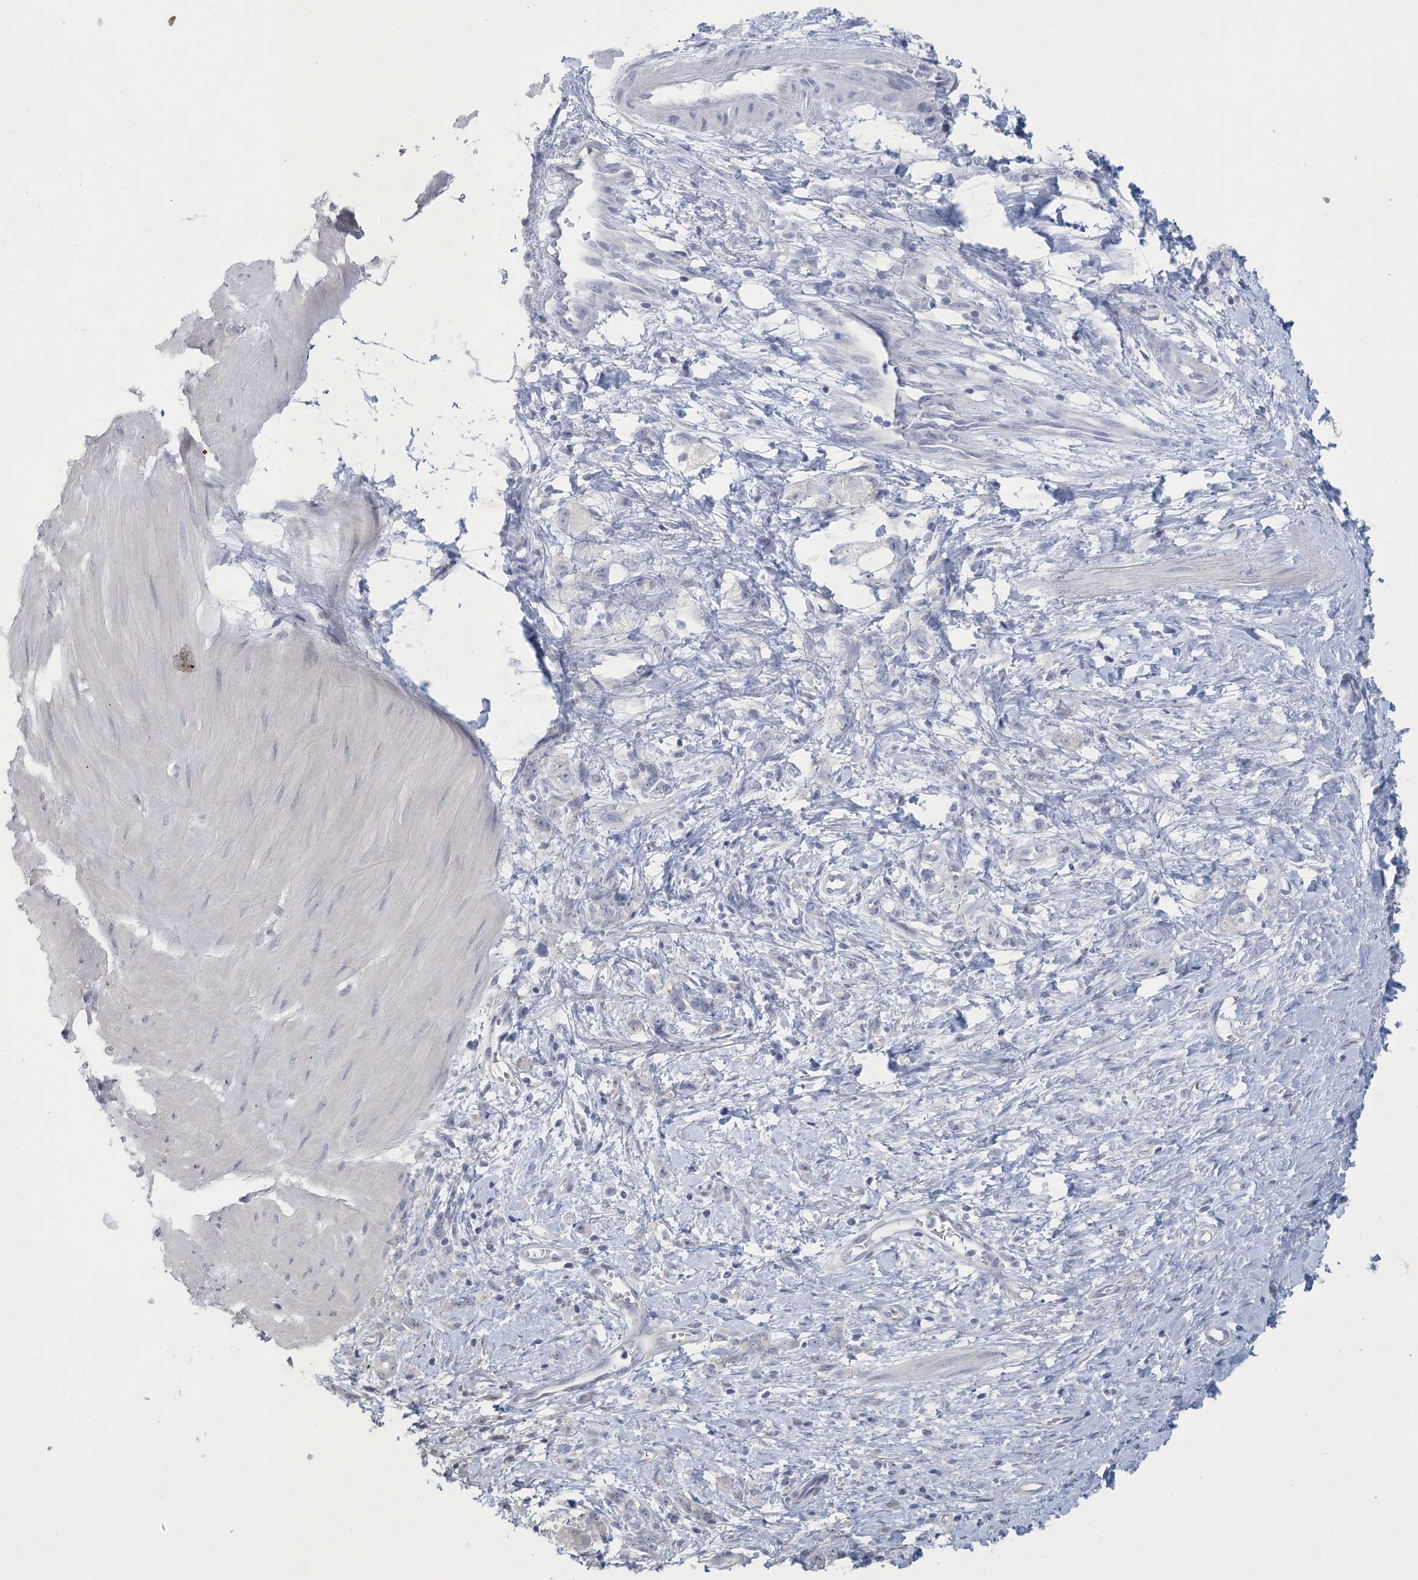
{"staining": {"intensity": "negative", "quantity": "none", "location": "none"}, "tissue": "stomach cancer", "cell_type": "Tumor cells", "image_type": "cancer", "snomed": [{"axis": "morphology", "description": "Adenocarcinoma, NOS"}, {"axis": "topography", "description": "Stomach"}], "caption": "DAB immunohistochemical staining of human adenocarcinoma (stomach) reveals no significant staining in tumor cells.", "gene": "GABRG1", "patient": {"sex": "female", "age": 76}}